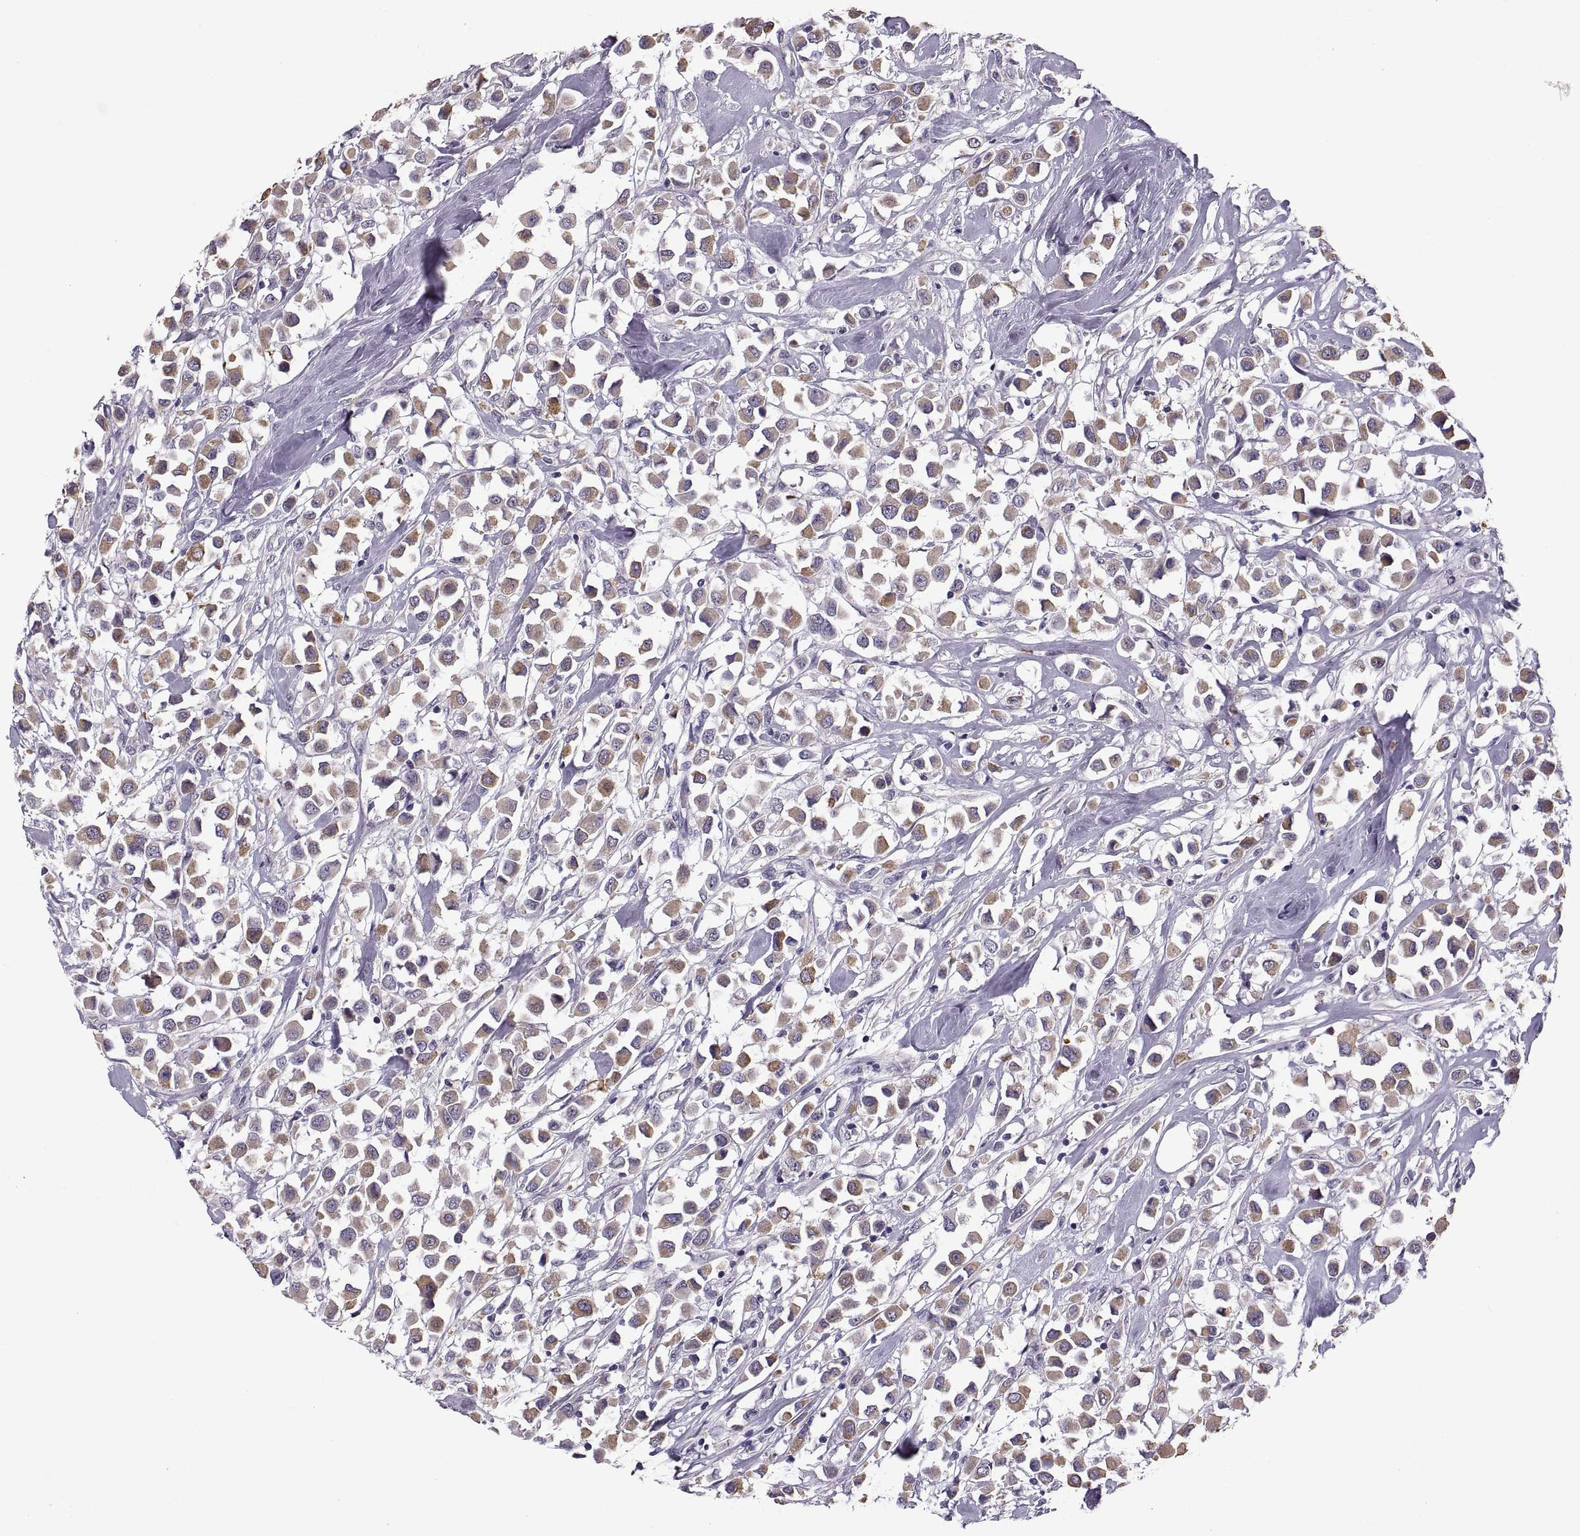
{"staining": {"intensity": "weak", "quantity": ">75%", "location": "cytoplasmic/membranous"}, "tissue": "breast cancer", "cell_type": "Tumor cells", "image_type": "cancer", "snomed": [{"axis": "morphology", "description": "Duct carcinoma"}, {"axis": "topography", "description": "Breast"}], "caption": "An immunohistochemistry (IHC) micrograph of neoplastic tissue is shown. Protein staining in brown shows weak cytoplasmic/membranous positivity in breast cancer within tumor cells.", "gene": "MAGEB18", "patient": {"sex": "female", "age": 61}}